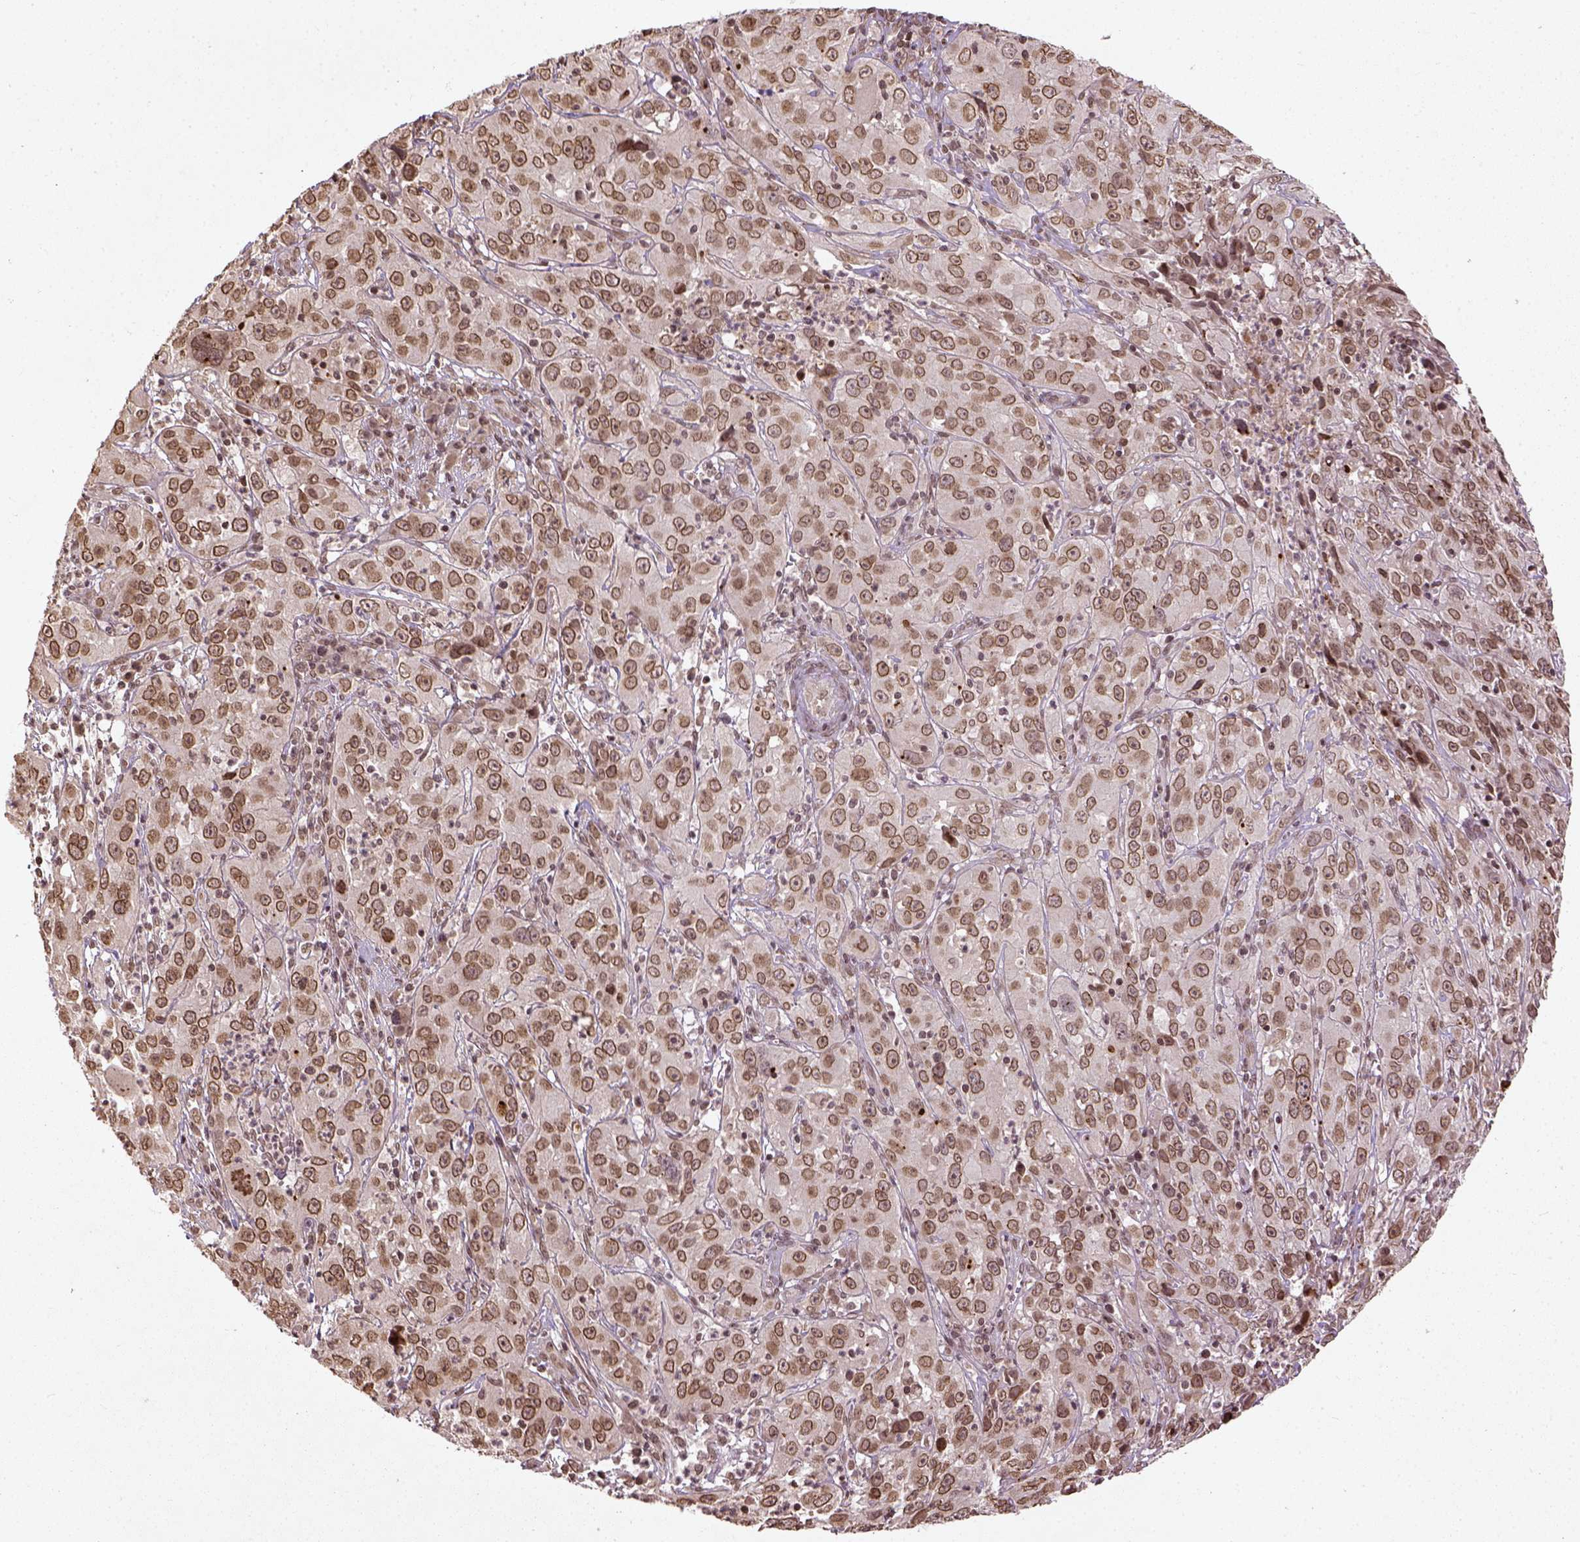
{"staining": {"intensity": "moderate", "quantity": ">75%", "location": "nuclear"}, "tissue": "cervical cancer", "cell_type": "Tumor cells", "image_type": "cancer", "snomed": [{"axis": "morphology", "description": "Squamous cell carcinoma, NOS"}, {"axis": "topography", "description": "Cervix"}], "caption": "Human cervical cancer stained for a protein (brown) shows moderate nuclear positive expression in approximately >75% of tumor cells.", "gene": "BANF1", "patient": {"sex": "female", "age": 32}}